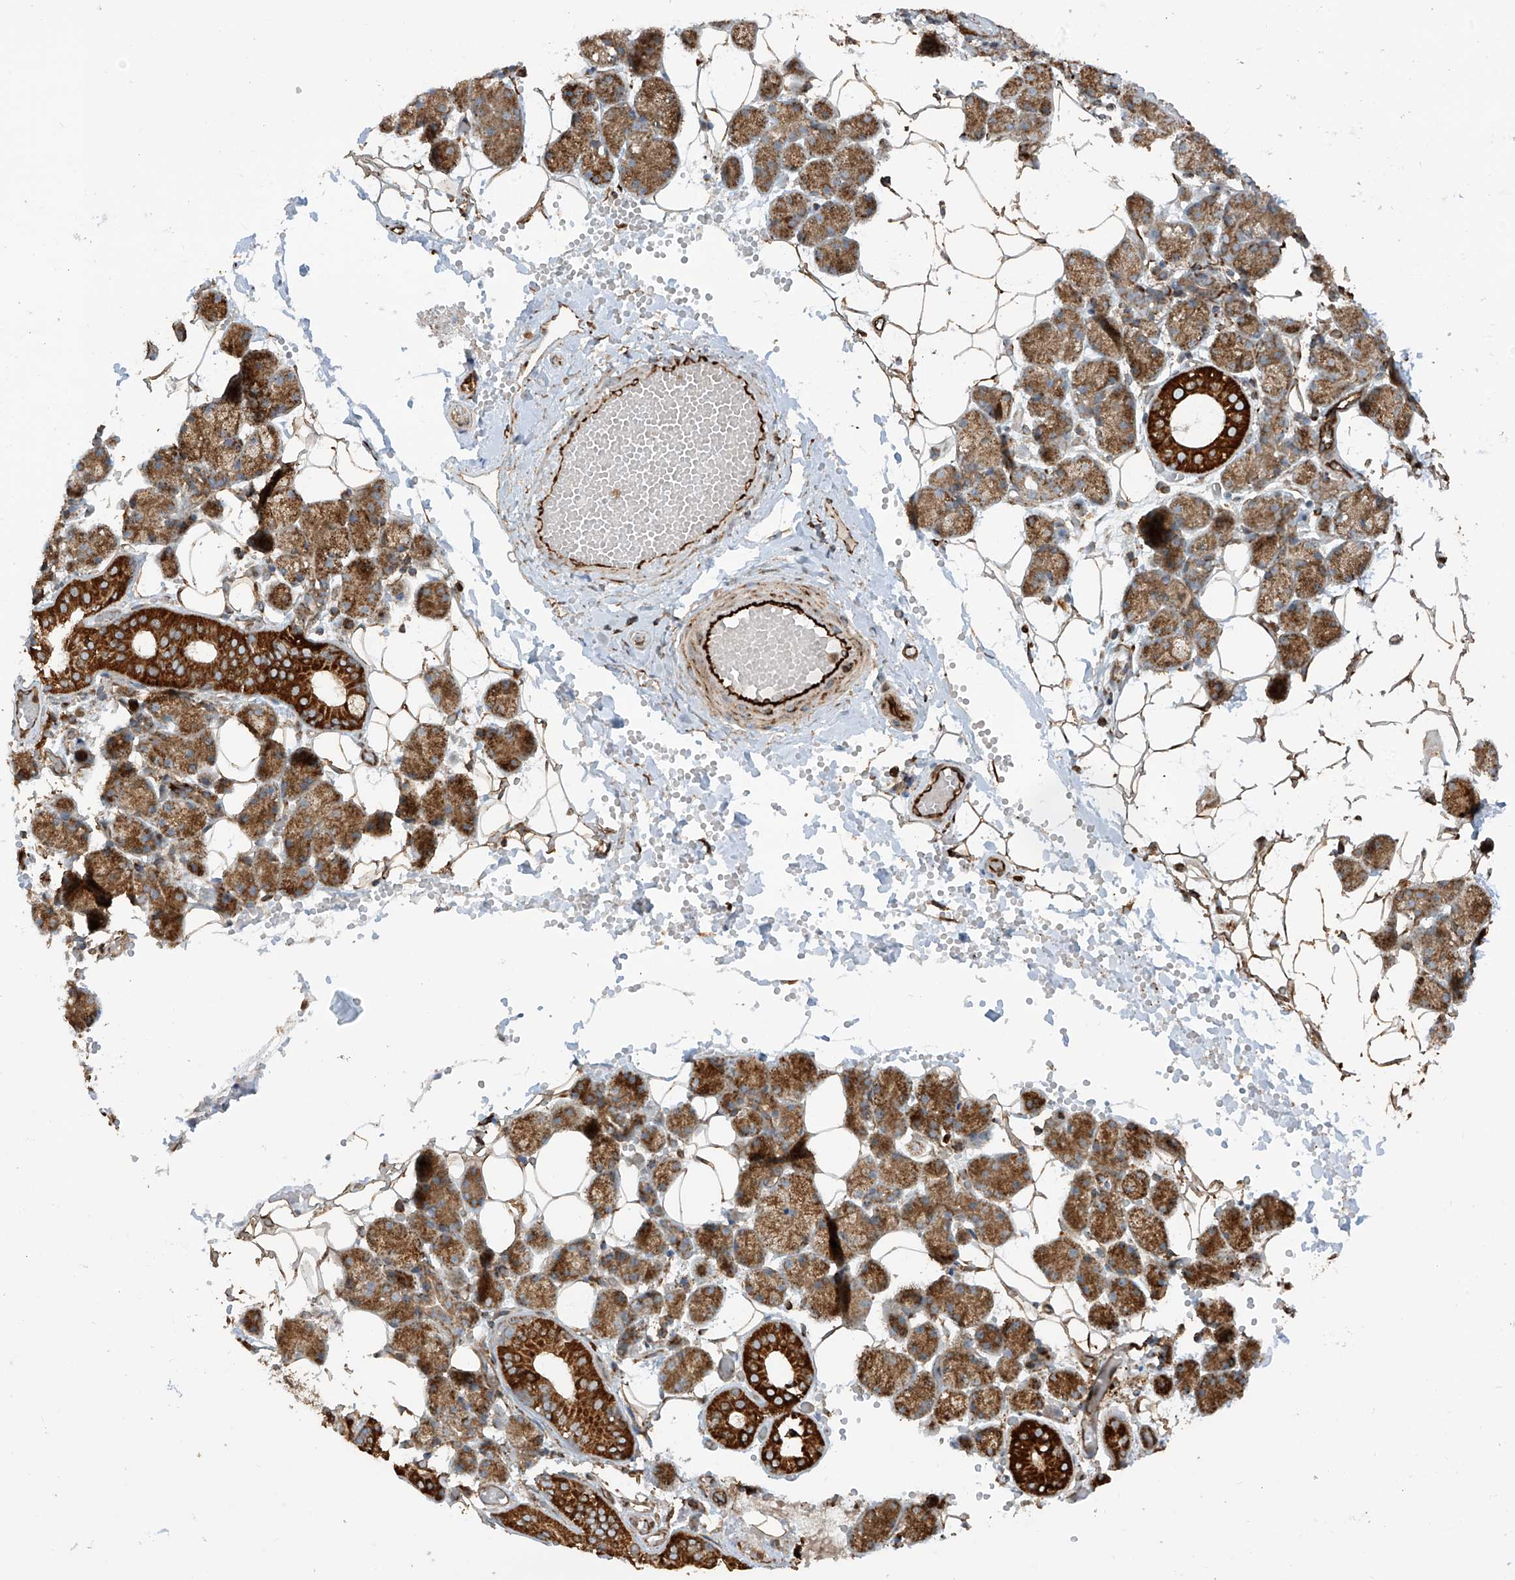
{"staining": {"intensity": "strong", "quantity": ">75%", "location": "cytoplasmic/membranous"}, "tissue": "salivary gland", "cell_type": "Glandular cells", "image_type": "normal", "snomed": [{"axis": "morphology", "description": "Normal tissue, NOS"}, {"axis": "topography", "description": "Salivary gland"}], "caption": "Salivary gland stained with immunohistochemistry displays strong cytoplasmic/membranous staining in about >75% of glandular cells.", "gene": "EIF5B", "patient": {"sex": "female", "age": 33}}